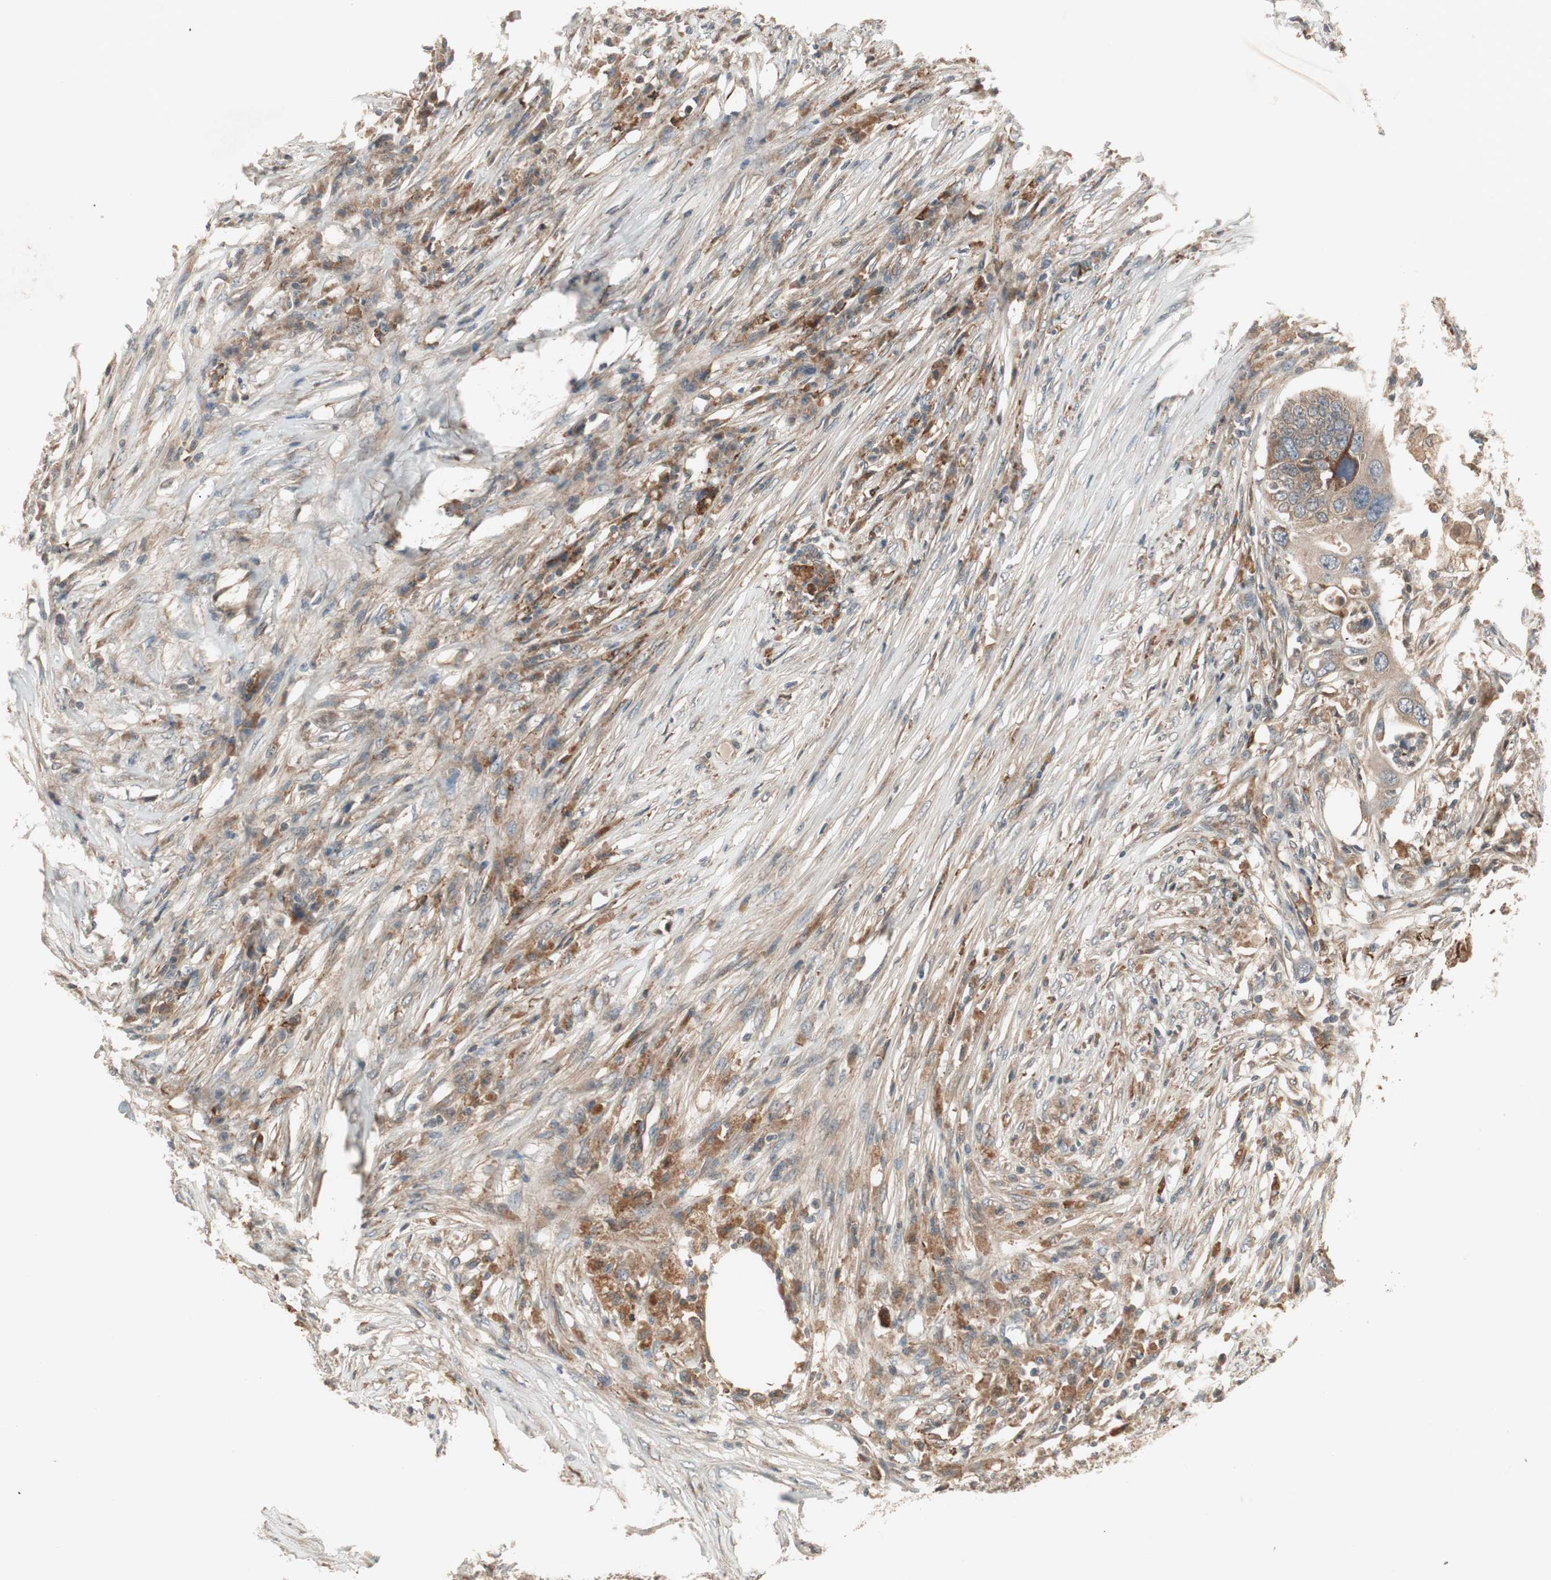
{"staining": {"intensity": "moderate", "quantity": ">75%", "location": "cytoplasmic/membranous"}, "tissue": "colorectal cancer", "cell_type": "Tumor cells", "image_type": "cancer", "snomed": [{"axis": "morphology", "description": "Adenocarcinoma, NOS"}, {"axis": "topography", "description": "Colon"}], "caption": "Tumor cells demonstrate moderate cytoplasmic/membranous positivity in about >75% of cells in colorectal cancer.", "gene": "SFRP1", "patient": {"sex": "male", "age": 71}}